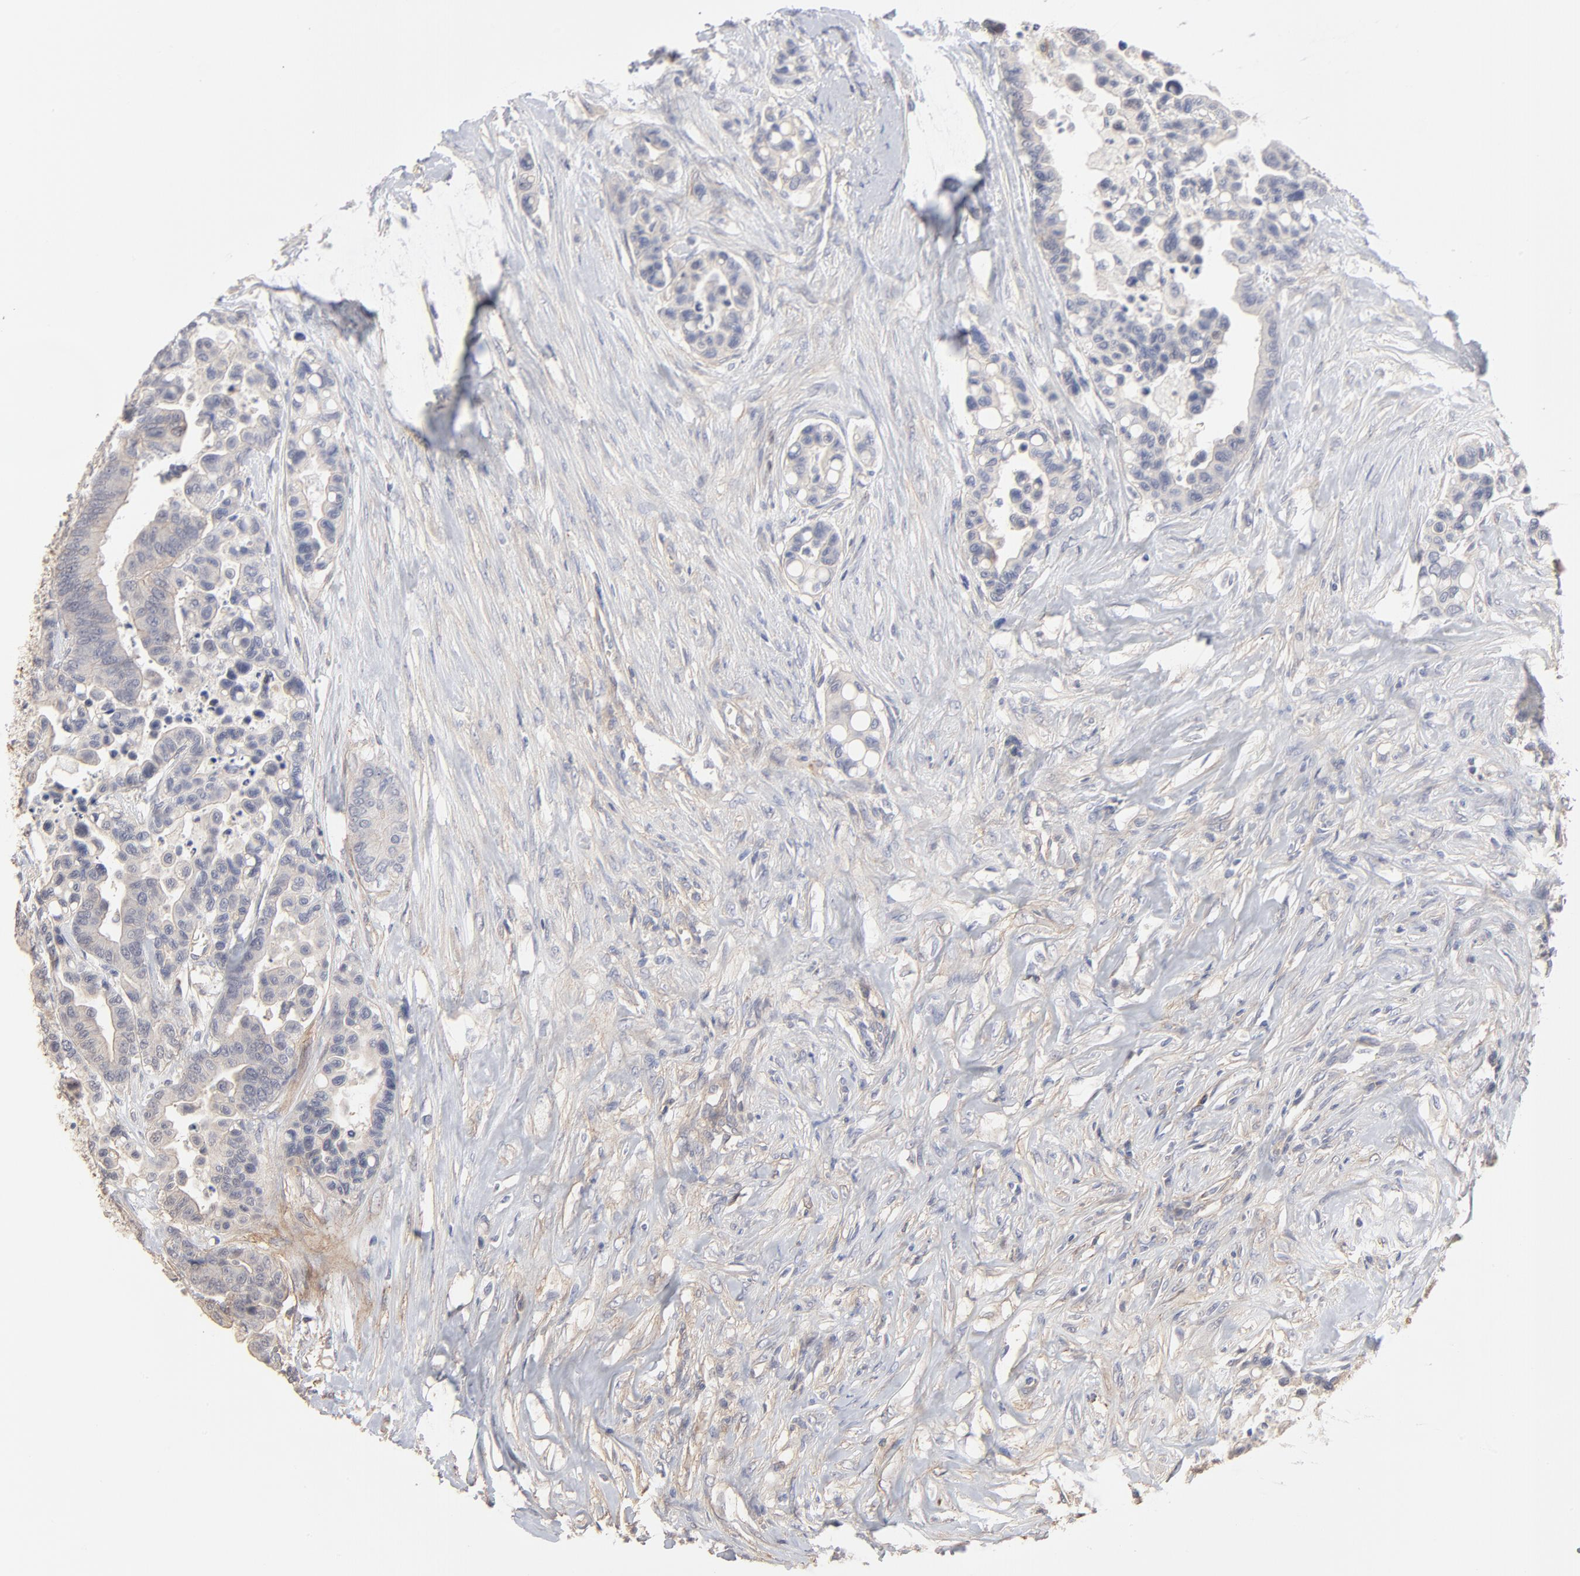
{"staining": {"intensity": "weak", "quantity": "25%-75%", "location": "cytoplasmic/membranous"}, "tissue": "colorectal cancer", "cell_type": "Tumor cells", "image_type": "cancer", "snomed": [{"axis": "morphology", "description": "Adenocarcinoma, NOS"}, {"axis": "topography", "description": "Colon"}], "caption": "Immunohistochemical staining of human colorectal cancer shows low levels of weak cytoplasmic/membranous protein positivity in about 25%-75% of tumor cells. (DAB IHC, brown staining for protein, blue staining for nuclei).", "gene": "SLC16A1", "patient": {"sex": "male", "age": 82}}